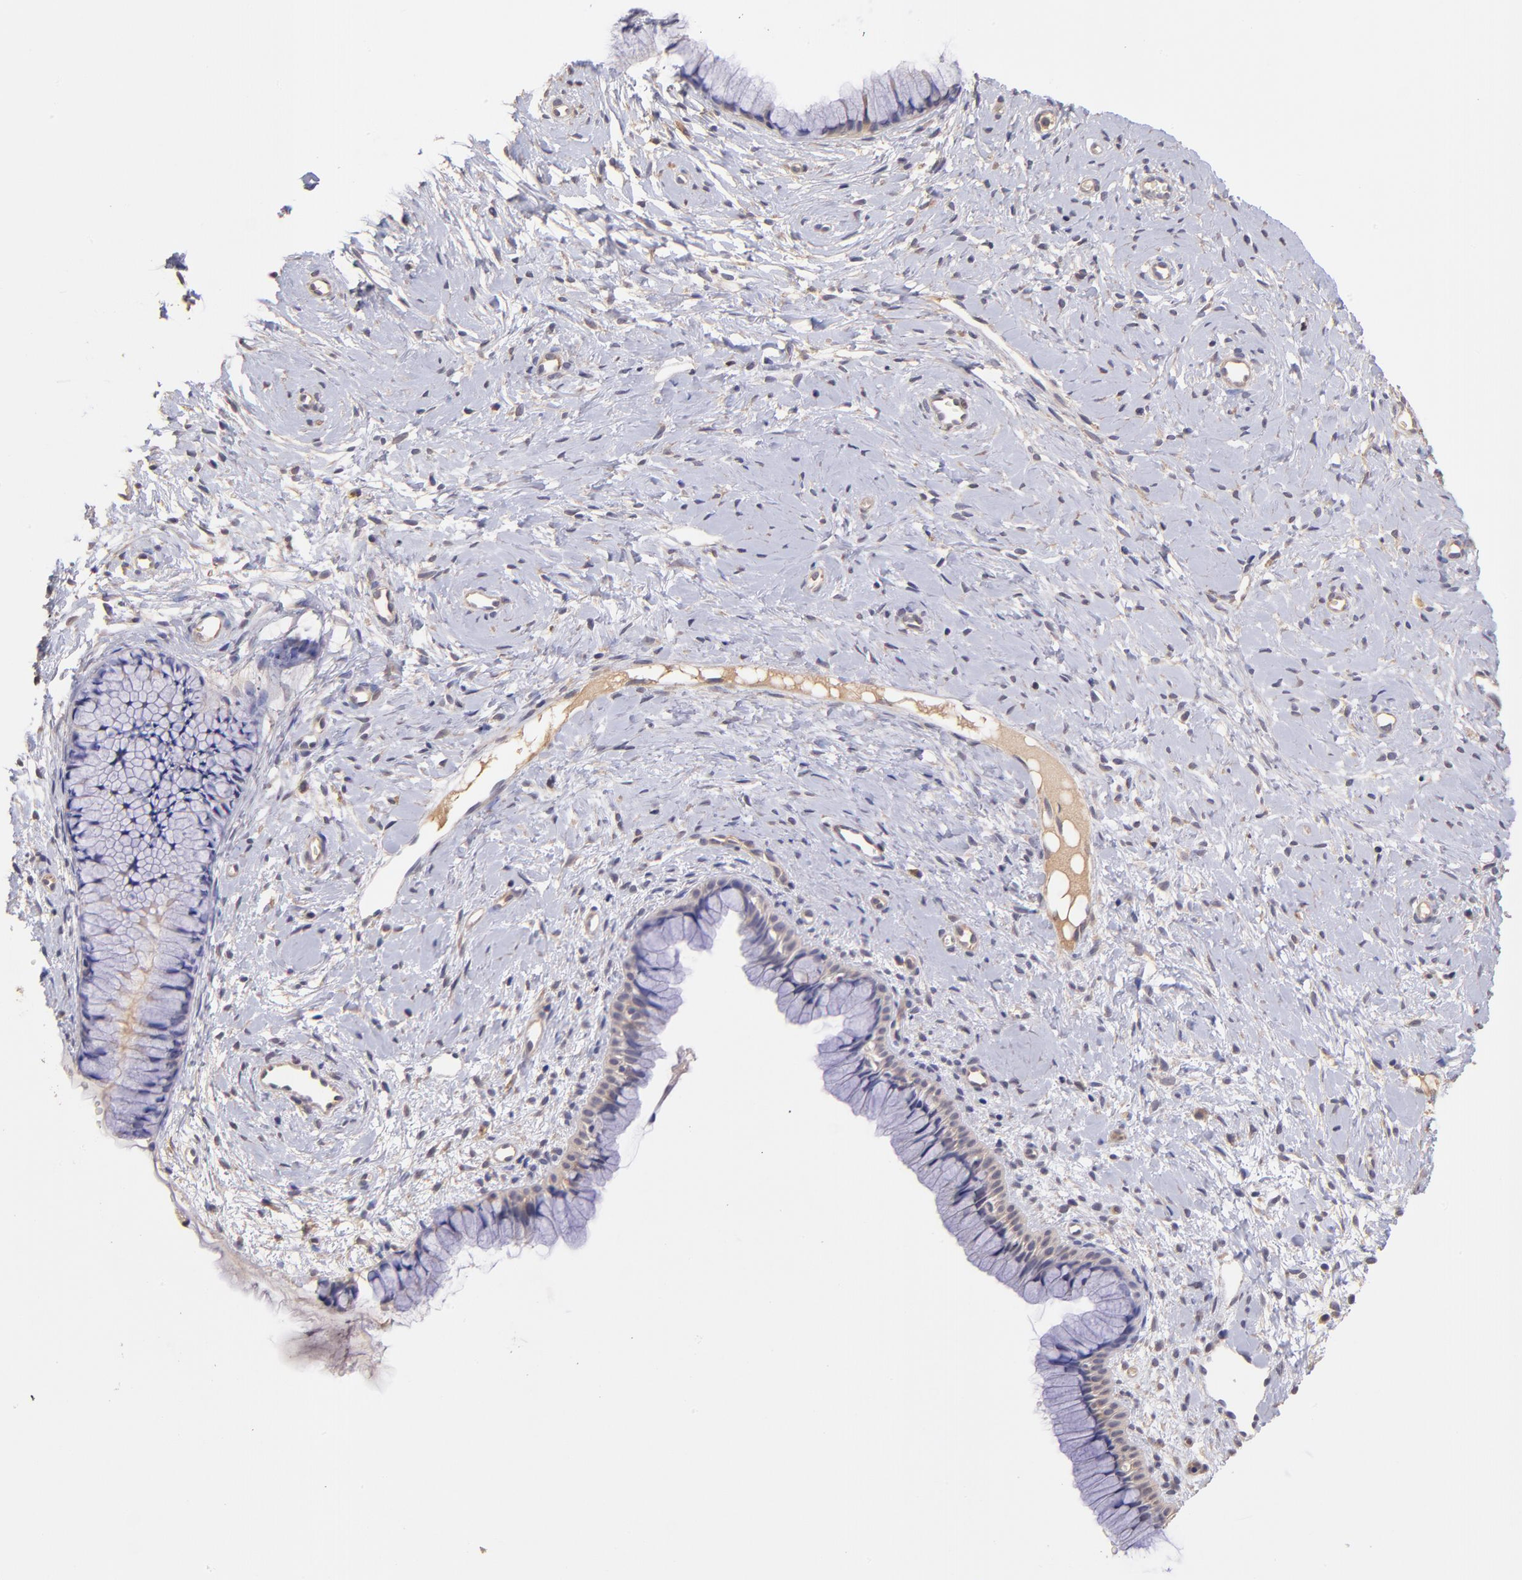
{"staining": {"intensity": "negative", "quantity": "none", "location": "none"}, "tissue": "cervix", "cell_type": "Glandular cells", "image_type": "normal", "snomed": [{"axis": "morphology", "description": "Normal tissue, NOS"}, {"axis": "topography", "description": "Cervix"}], "caption": "Histopathology image shows no protein positivity in glandular cells of benign cervix. (DAB immunohistochemistry visualized using brightfield microscopy, high magnification).", "gene": "RNASEL", "patient": {"sex": "female", "age": 46}}